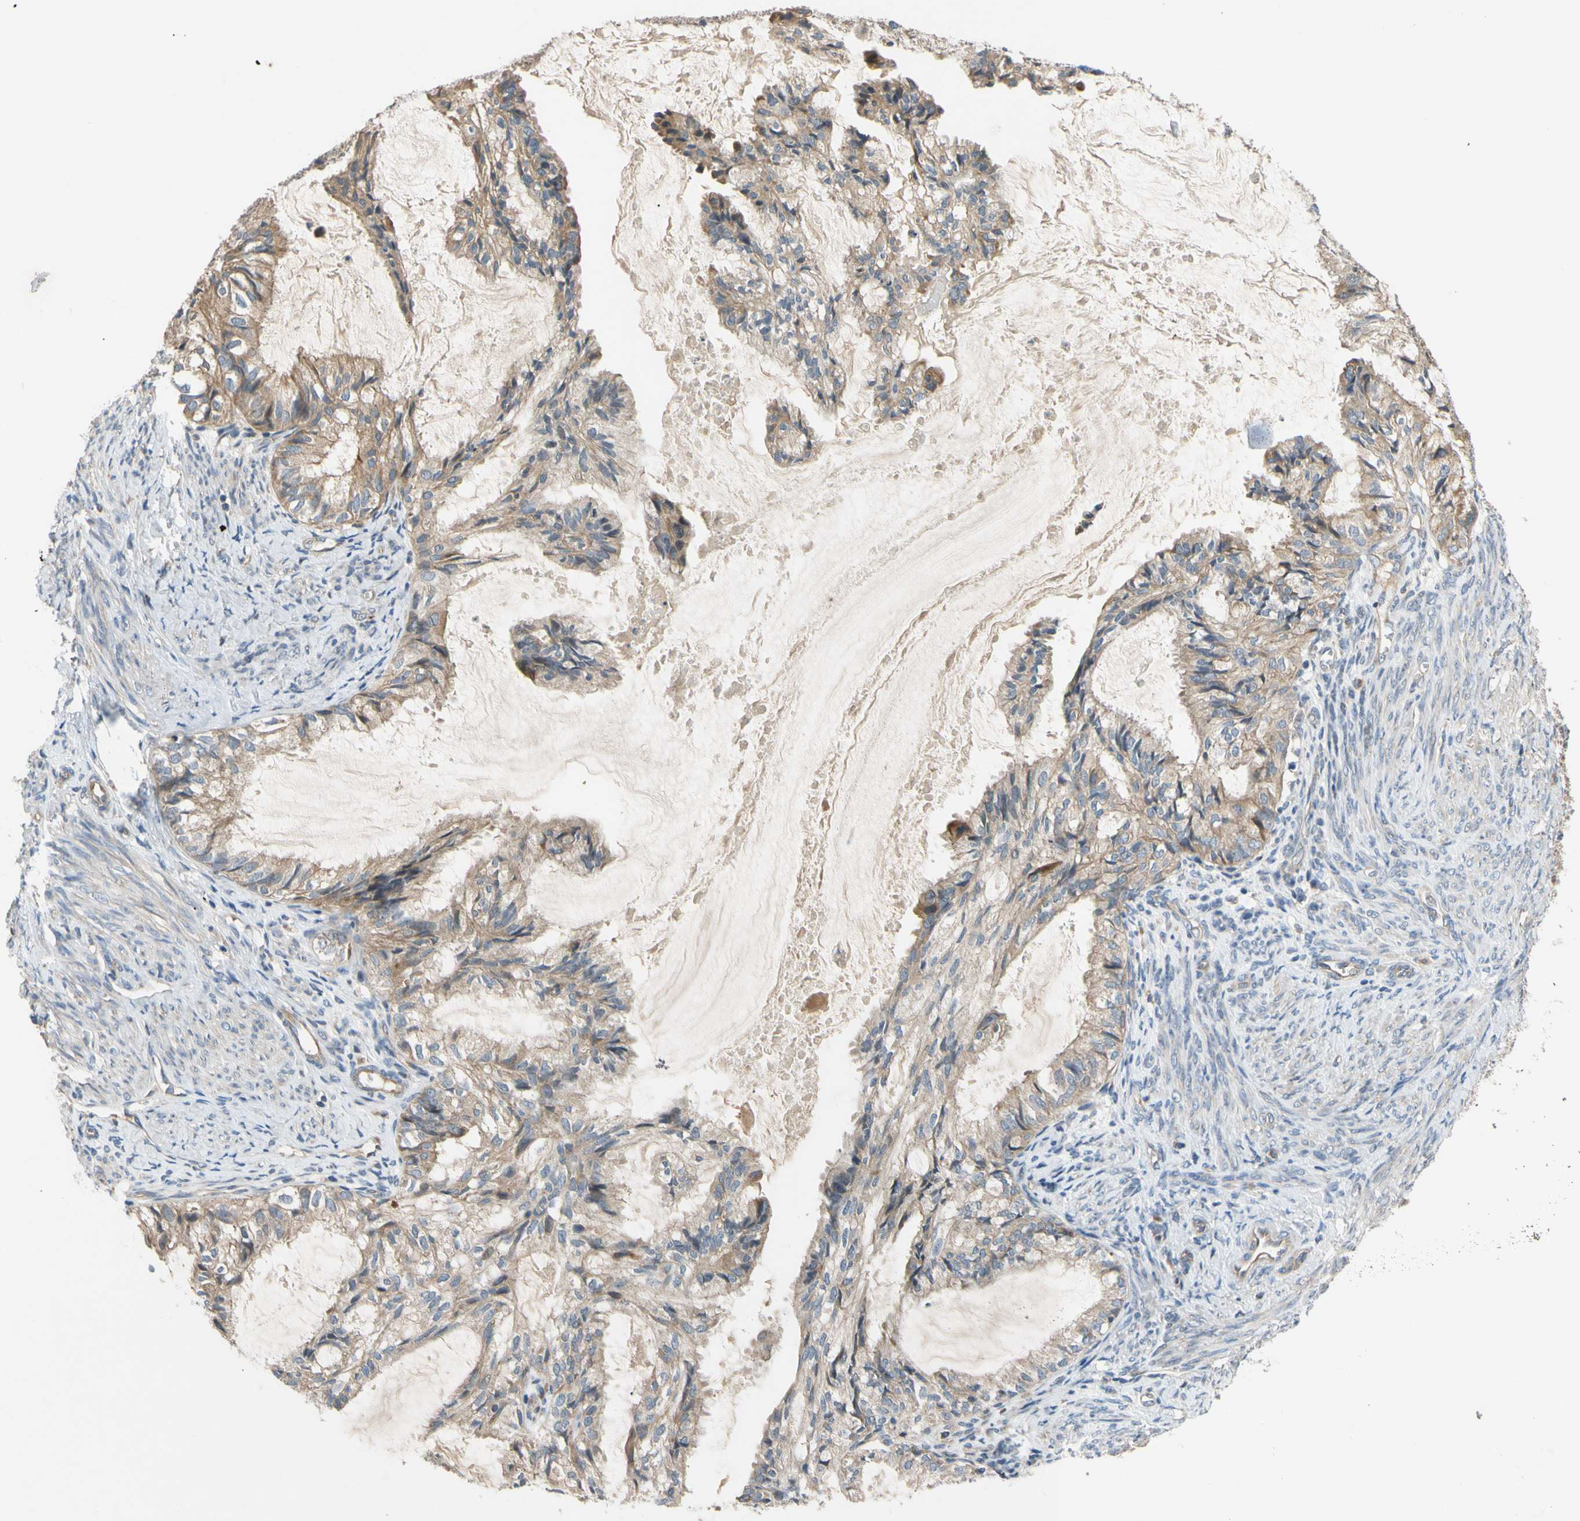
{"staining": {"intensity": "moderate", "quantity": ">75%", "location": "cytoplasmic/membranous"}, "tissue": "cervical cancer", "cell_type": "Tumor cells", "image_type": "cancer", "snomed": [{"axis": "morphology", "description": "Normal tissue, NOS"}, {"axis": "morphology", "description": "Adenocarcinoma, NOS"}, {"axis": "topography", "description": "Cervix"}, {"axis": "topography", "description": "Endometrium"}], "caption": "DAB immunohistochemical staining of cervical adenocarcinoma demonstrates moderate cytoplasmic/membranous protein positivity in approximately >75% of tumor cells.", "gene": "MBTPS2", "patient": {"sex": "female", "age": 86}}